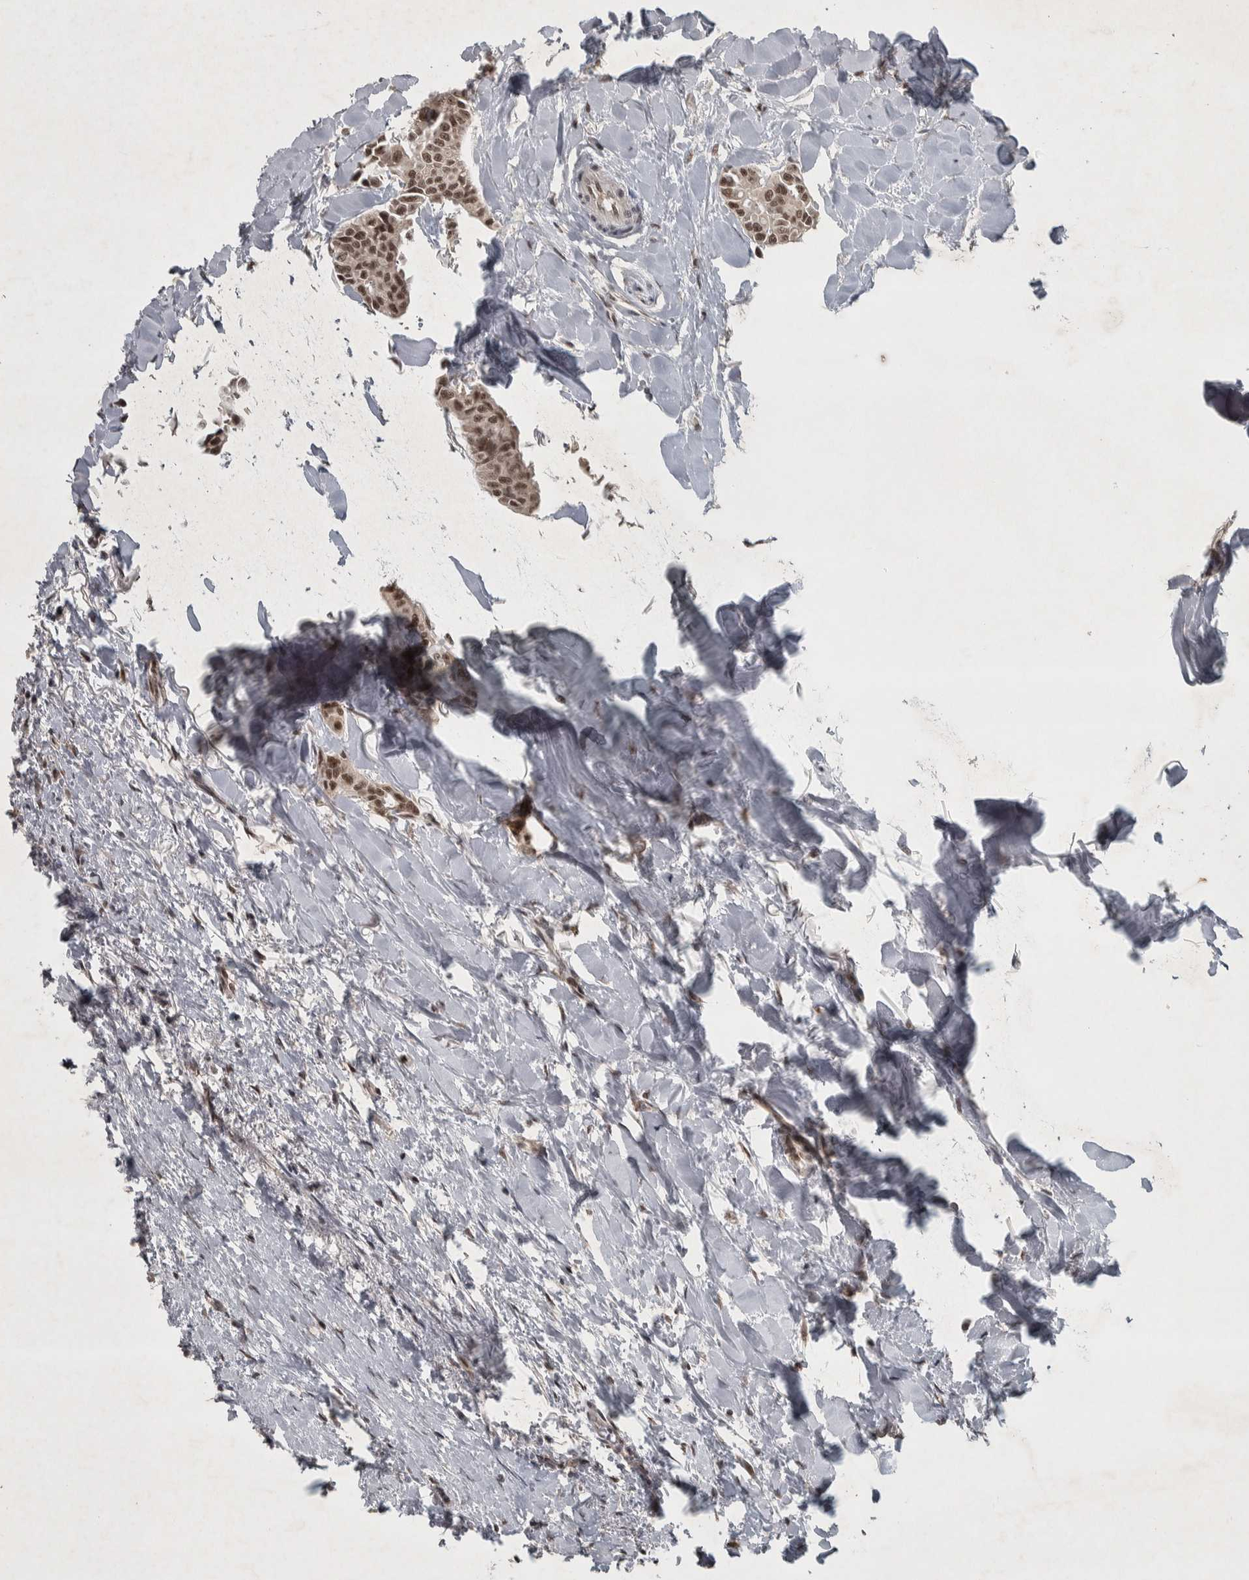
{"staining": {"intensity": "moderate", "quantity": ">75%", "location": "nuclear"}, "tissue": "head and neck cancer", "cell_type": "Tumor cells", "image_type": "cancer", "snomed": [{"axis": "morphology", "description": "Adenocarcinoma, NOS"}, {"axis": "topography", "description": "Salivary gland"}, {"axis": "topography", "description": "Head-Neck"}], "caption": "Immunohistochemistry of head and neck cancer exhibits medium levels of moderate nuclear expression in approximately >75% of tumor cells.", "gene": "DDX42", "patient": {"sex": "female", "age": 59}}